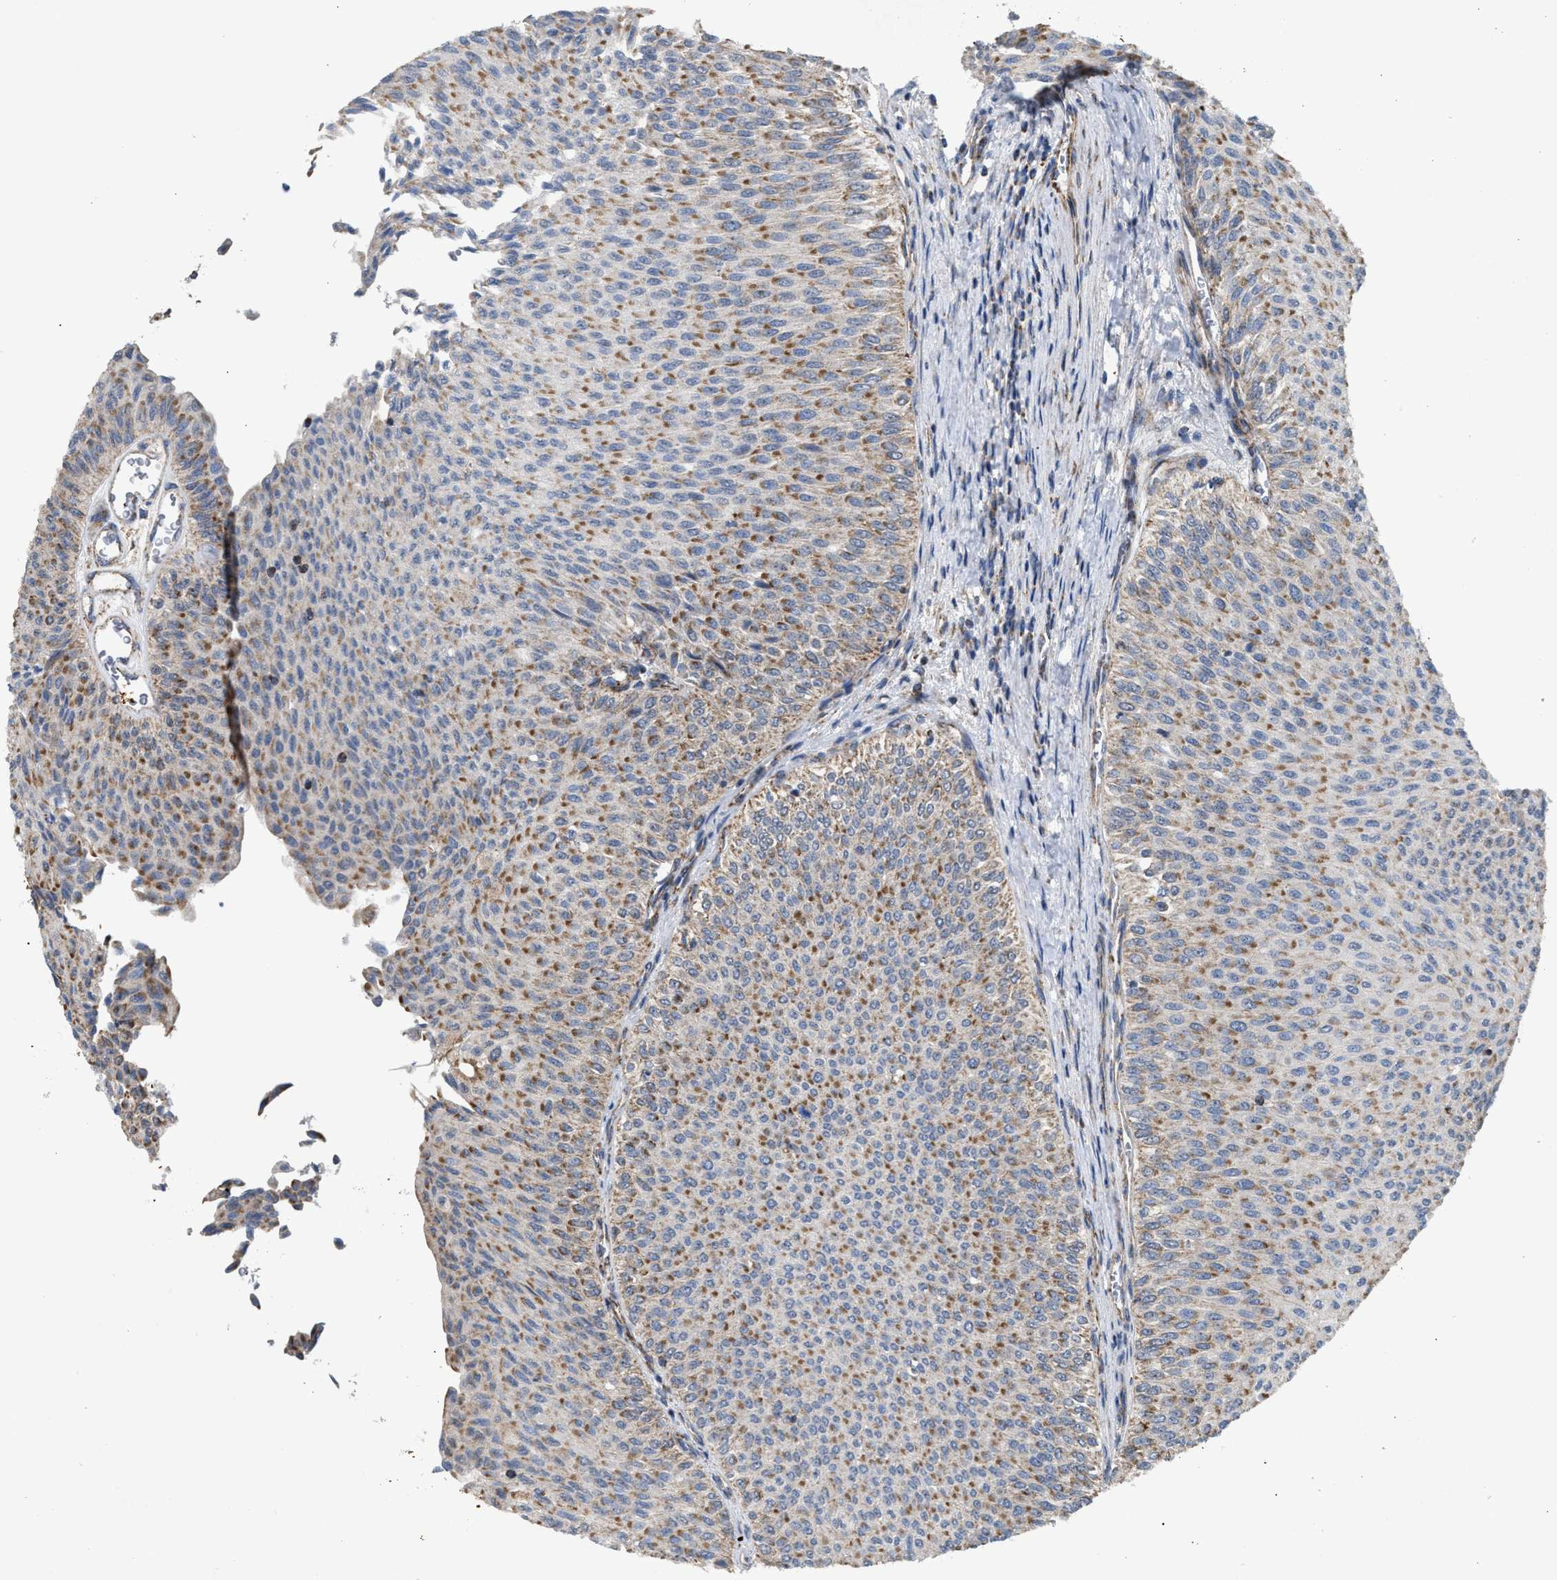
{"staining": {"intensity": "moderate", "quantity": ">75%", "location": "cytoplasmic/membranous"}, "tissue": "urothelial cancer", "cell_type": "Tumor cells", "image_type": "cancer", "snomed": [{"axis": "morphology", "description": "Urothelial carcinoma, Low grade"}, {"axis": "topography", "description": "Urinary bladder"}], "caption": "Immunohistochemistry image of neoplastic tissue: urothelial cancer stained using immunohistochemistry (IHC) reveals medium levels of moderate protein expression localized specifically in the cytoplasmic/membranous of tumor cells, appearing as a cytoplasmic/membranous brown color.", "gene": "TACO1", "patient": {"sex": "male", "age": 78}}